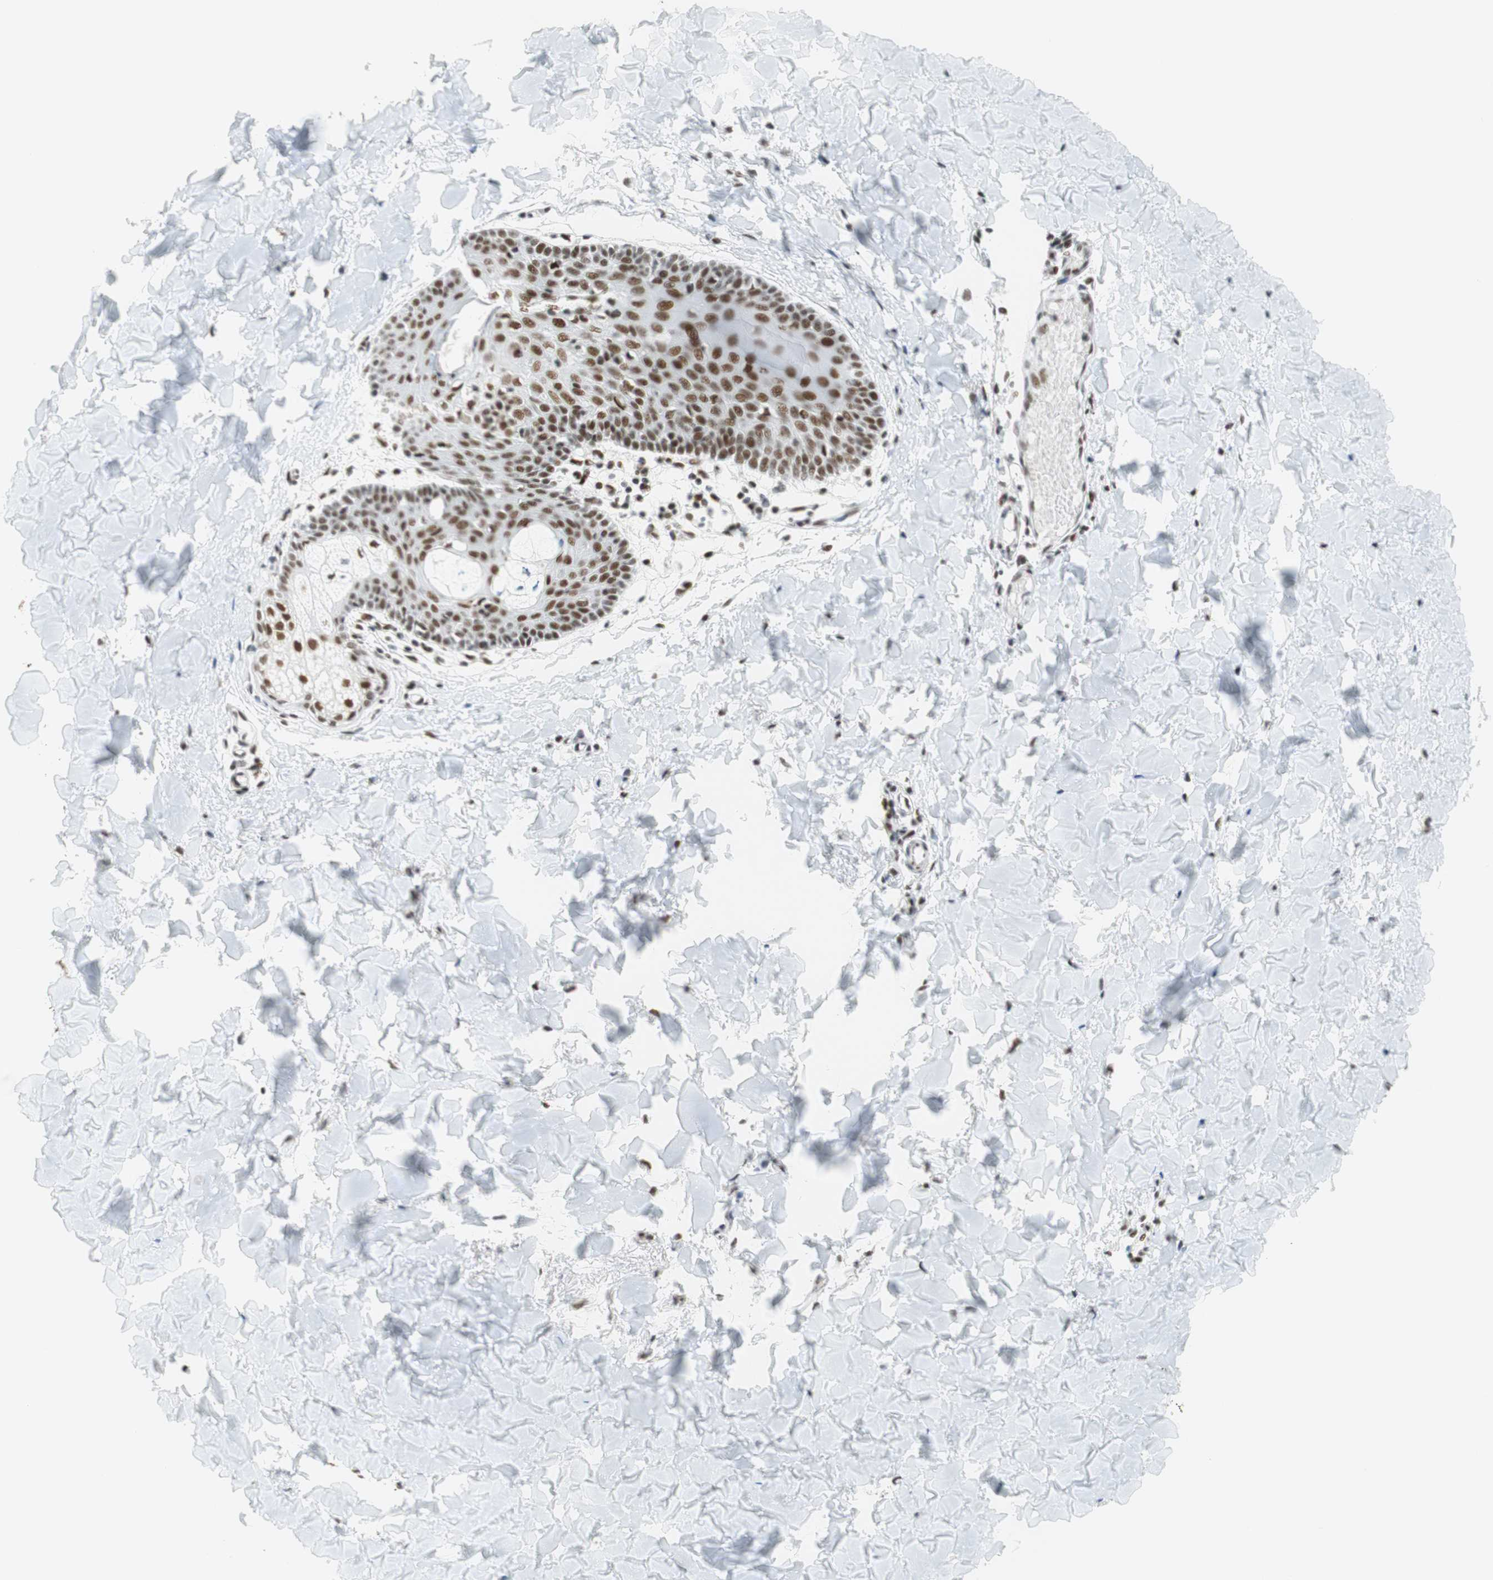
{"staining": {"intensity": "moderate", "quantity": ">75%", "location": "nuclear"}, "tissue": "skin", "cell_type": "Fibroblasts", "image_type": "normal", "snomed": [{"axis": "morphology", "description": "Normal tissue, NOS"}, {"axis": "topography", "description": "Skin"}], "caption": "This micrograph shows normal skin stained with IHC to label a protein in brown. The nuclear of fibroblasts show moderate positivity for the protein. Nuclei are counter-stained blue.", "gene": "RNF20", "patient": {"sex": "female", "age": 17}}